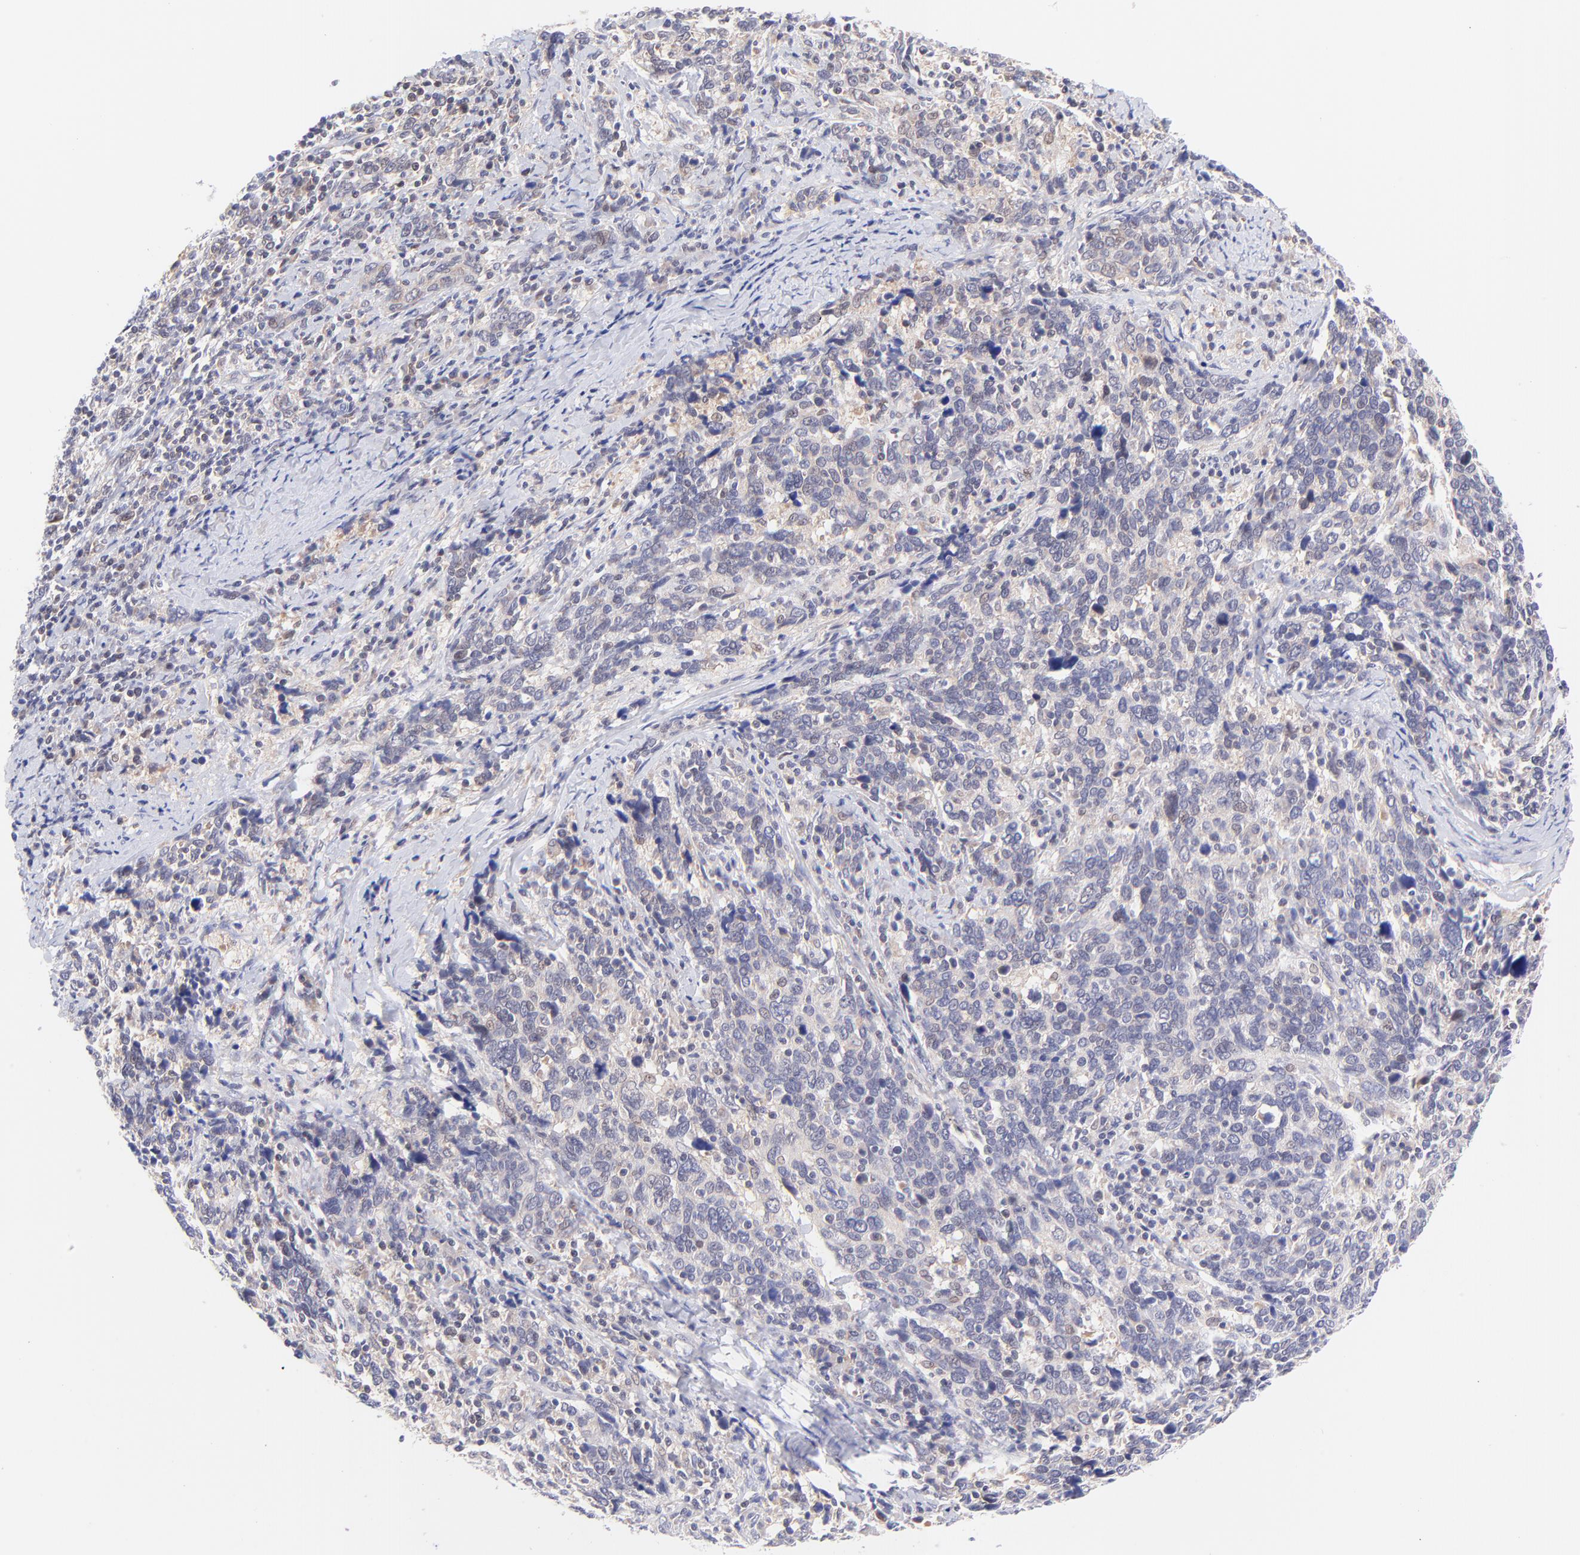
{"staining": {"intensity": "negative", "quantity": "none", "location": "none"}, "tissue": "cervical cancer", "cell_type": "Tumor cells", "image_type": "cancer", "snomed": [{"axis": "morphology", "description": "Squamous cell carcinoma, NOS"}, {"axis": "topography", "description": "Cervix"}], "caption": "Protein analysis of cervical cancer demonstrates no significant expression in tumor cells.", "gene": "PBDC1", "patient": {"sex": "female", "age": 41}}